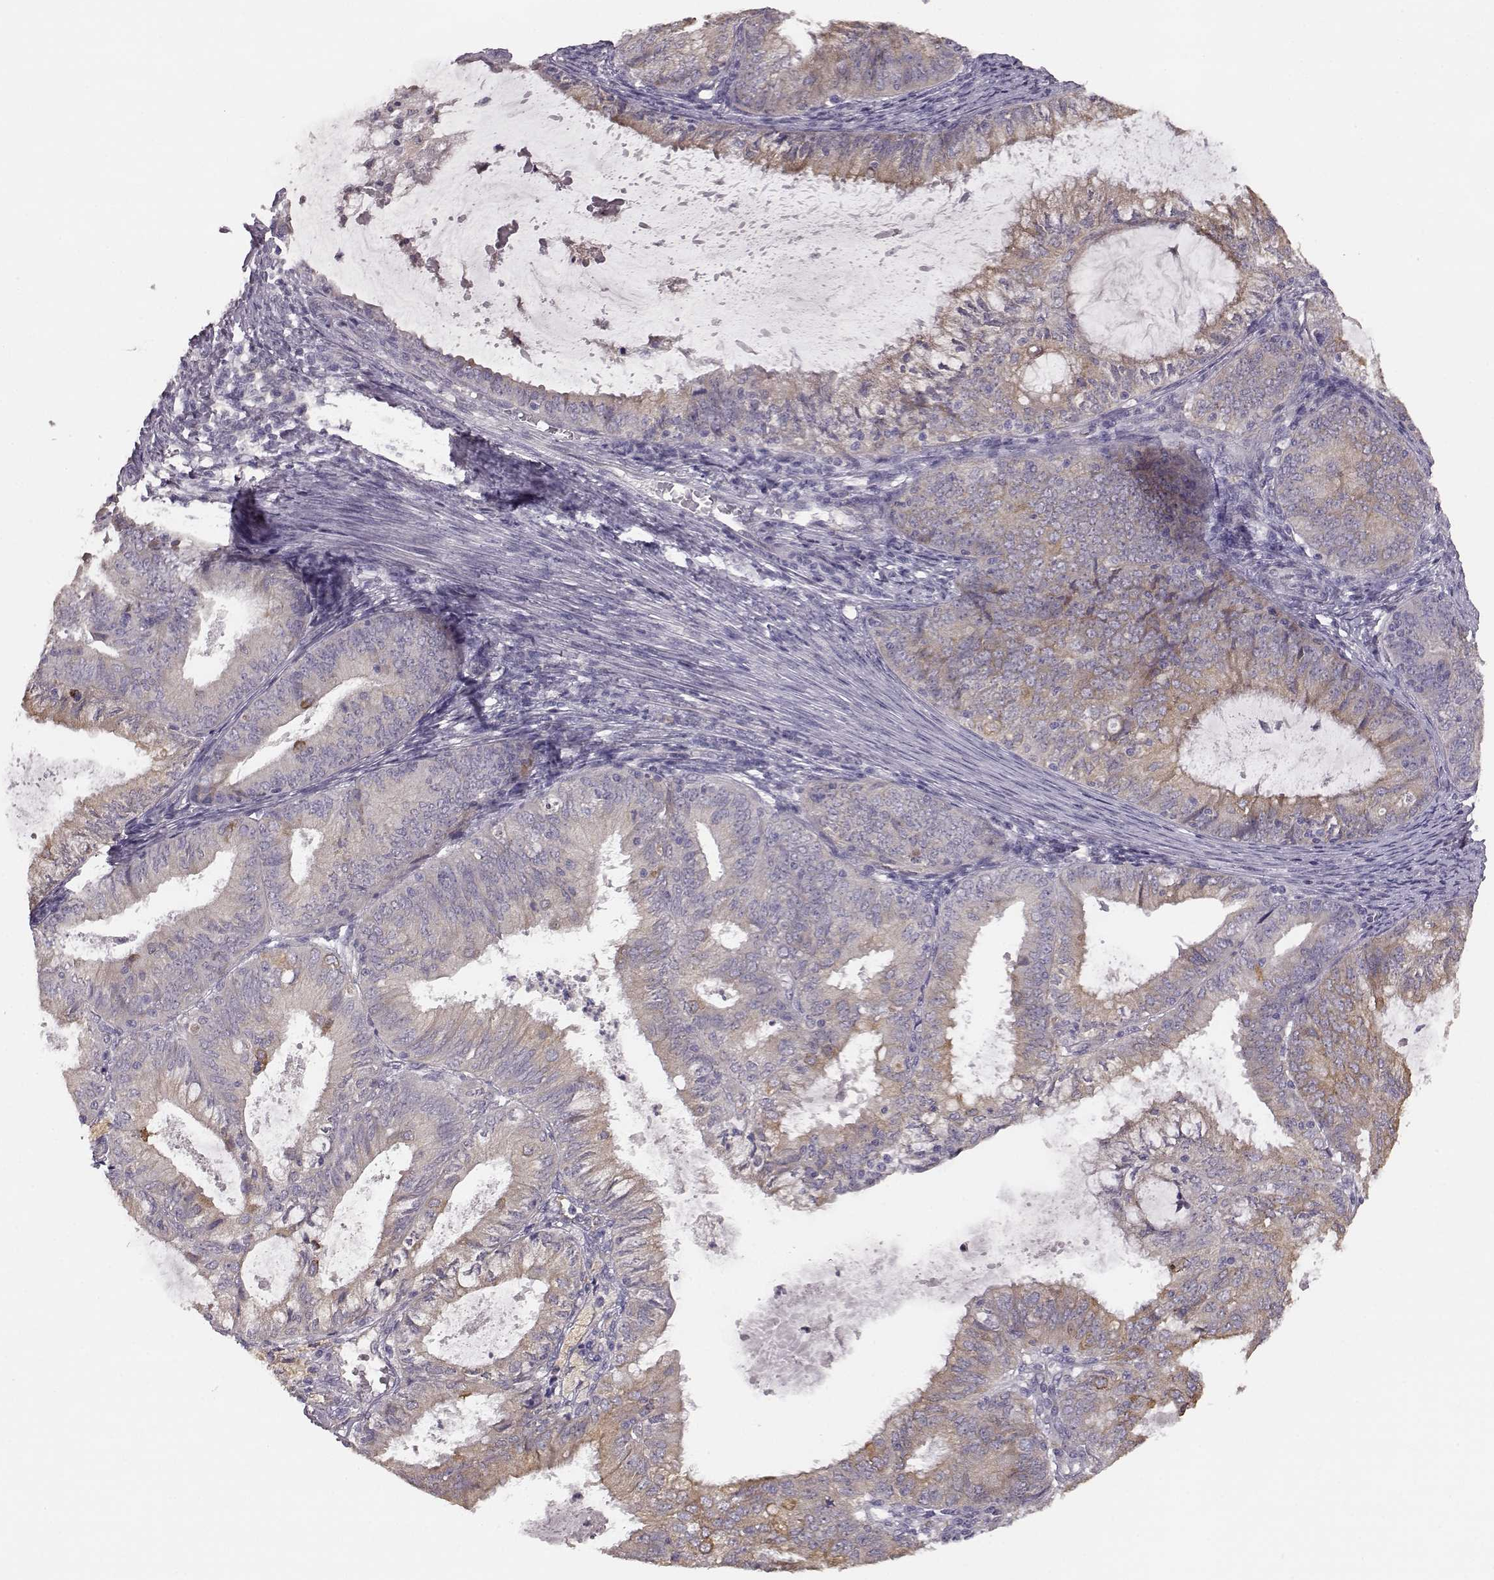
{"staining": {"intensity": "weak", "quantity": ">75%", "location": "cytoplasmic/membranous"}, "tissue": "endometrial cancer", "cell_type": "Tumor cells", "image_type": "cancer", "snomed": [{"axis": "morphology", "description": "Adenocarcinoma, NOS"}, {"axis": "topography", "description": "Endometrium"}], "caption": "There is low levels of weak cytoplasmic/membranous expression in tumor cells of endometrial cancer (adenocarcinoma), as demonstrated by immunohistochemical staining (brown color).", "gene": "GHR", "patient": {"sex": "female", "age": 57}}